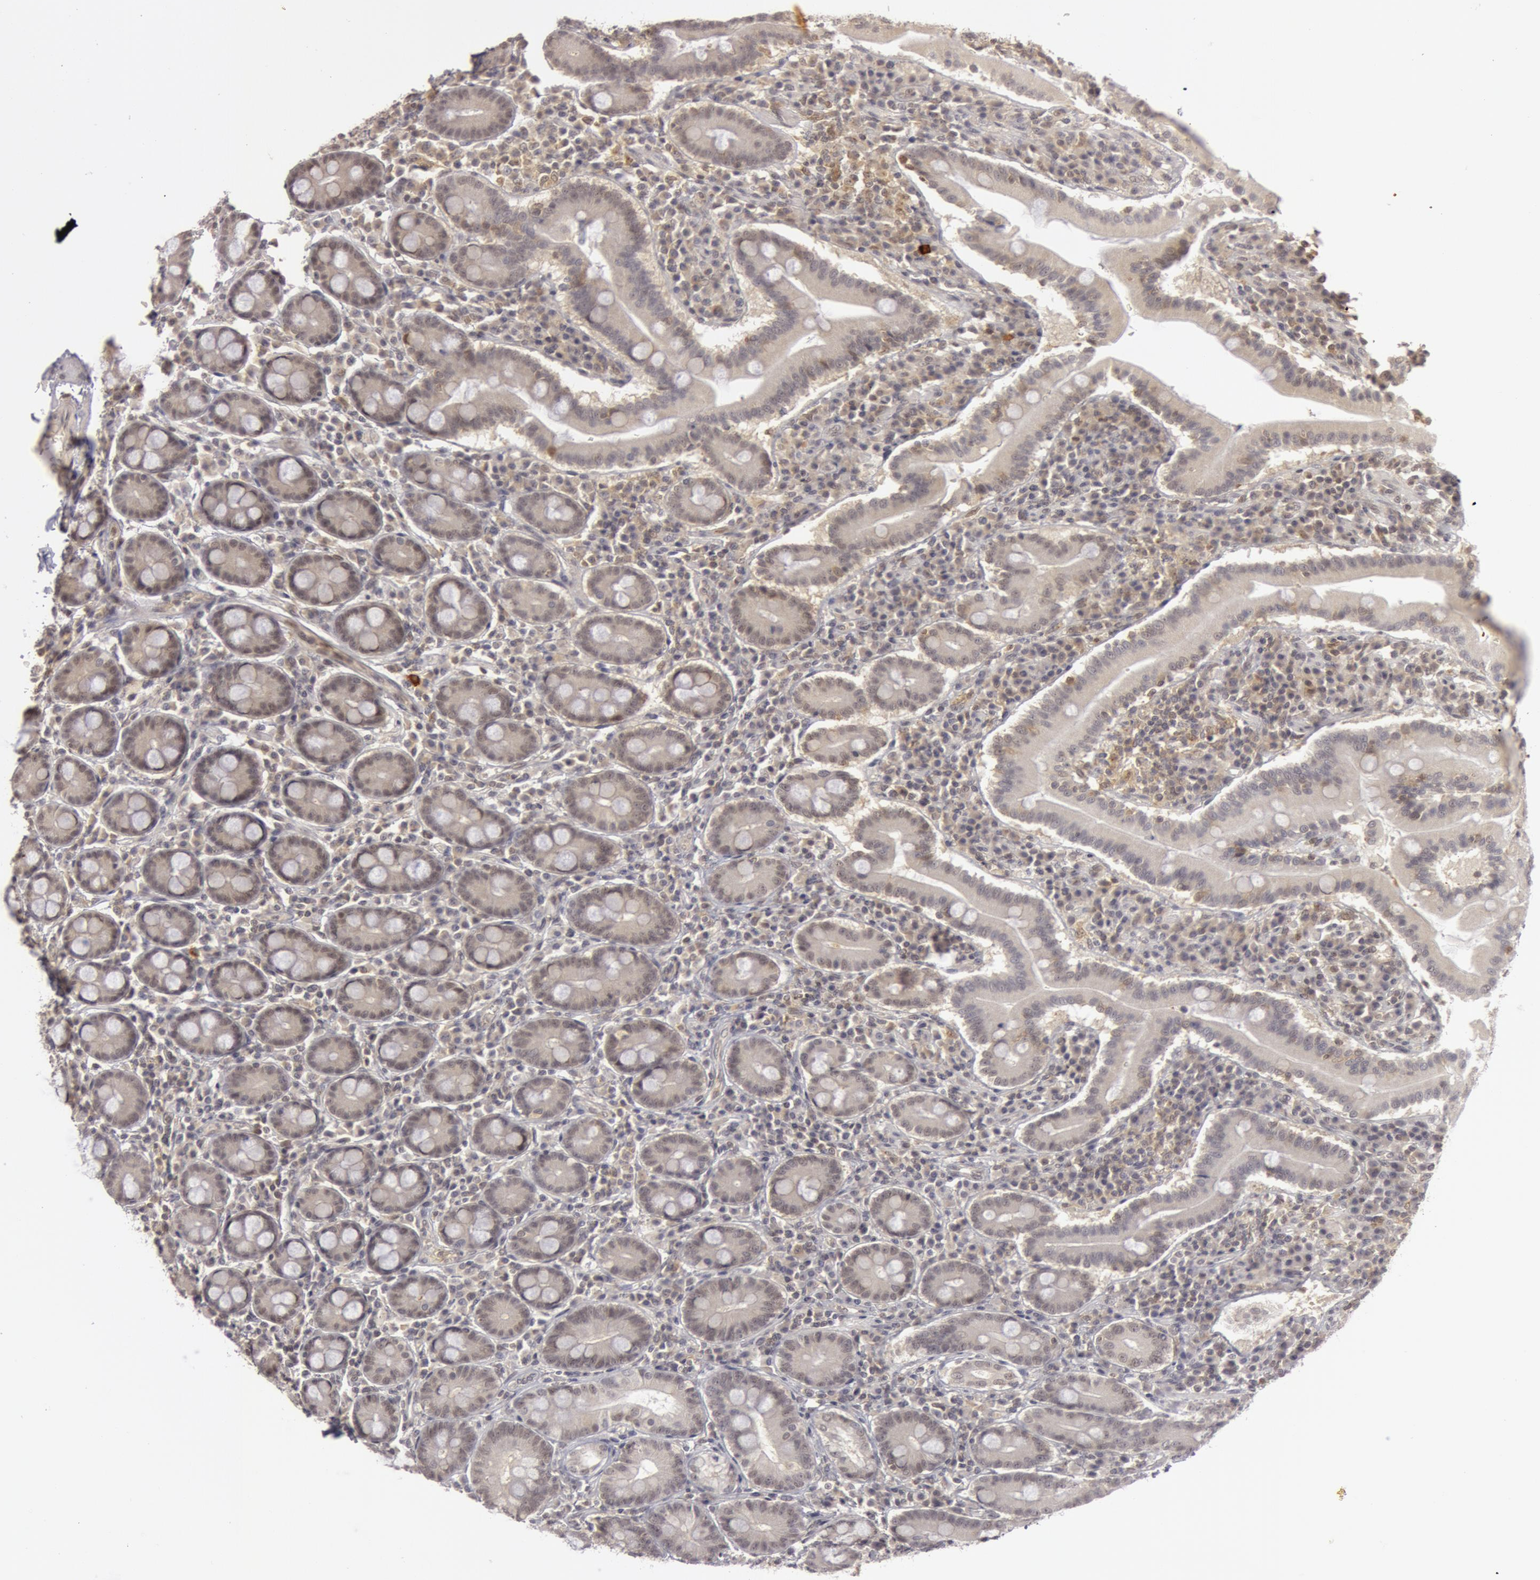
{"staining": {"intensity": "weak", "quantity": "25%-75%", "location": "nuclear"}, "tissue": "duodenum", "cell_type": "Glandular cells", "image_type": "normal", "snomed": [{"axis": "morphology", "description": "Normal tissue, NOS"}, {"axis": "topography", "description": "Duodenum"}], "caption": "A histopathology image of duodenum stained for a protein reveals weak nuclear brown staining in glandular cells. (IHC, brightfield microscopy, high magnification).", "gene": "OASL", "patient": {"sex": "male", "age": 50}}